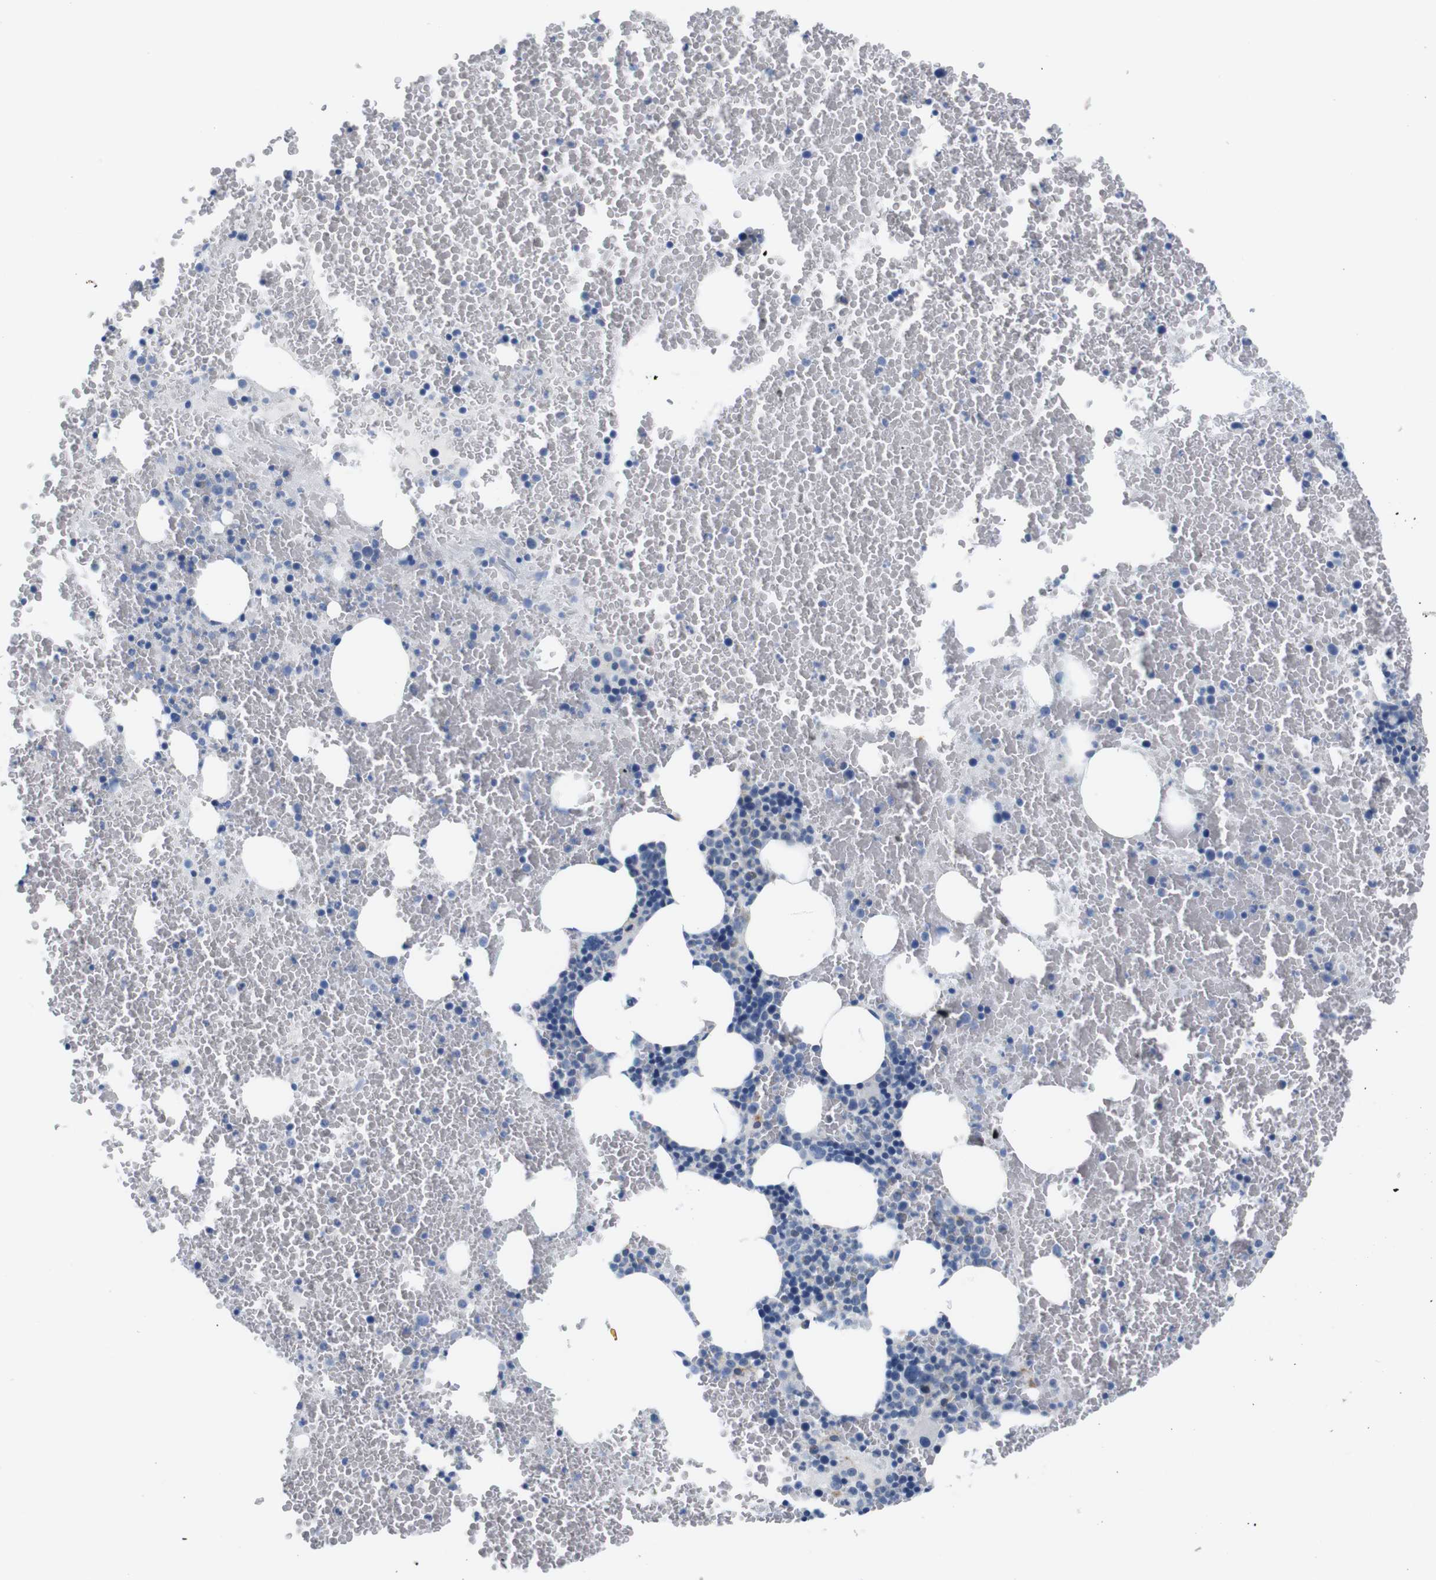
{"staining": {"intensity": "negative", "quantity": "none", "location": "none"}, "tissue": "bone marrow", "cell_type": "Hematopoietic cells", "image_type": "normal", "snomed": [{"axis": "morphology", "description": "Normal tissue, NOS"}, {"axis": "morphology", "description": "Inflammation, NOS"}, {"axis": "topography", "description": "Bone marrow"}], "caption": "An immunohistochemistry photomicrograph of benign bone marrow is shown. There is no staining in hematopoietic cells of bone marrow.", "gene": "ANK3", "patient": {"sex": "male", "age": 47}}